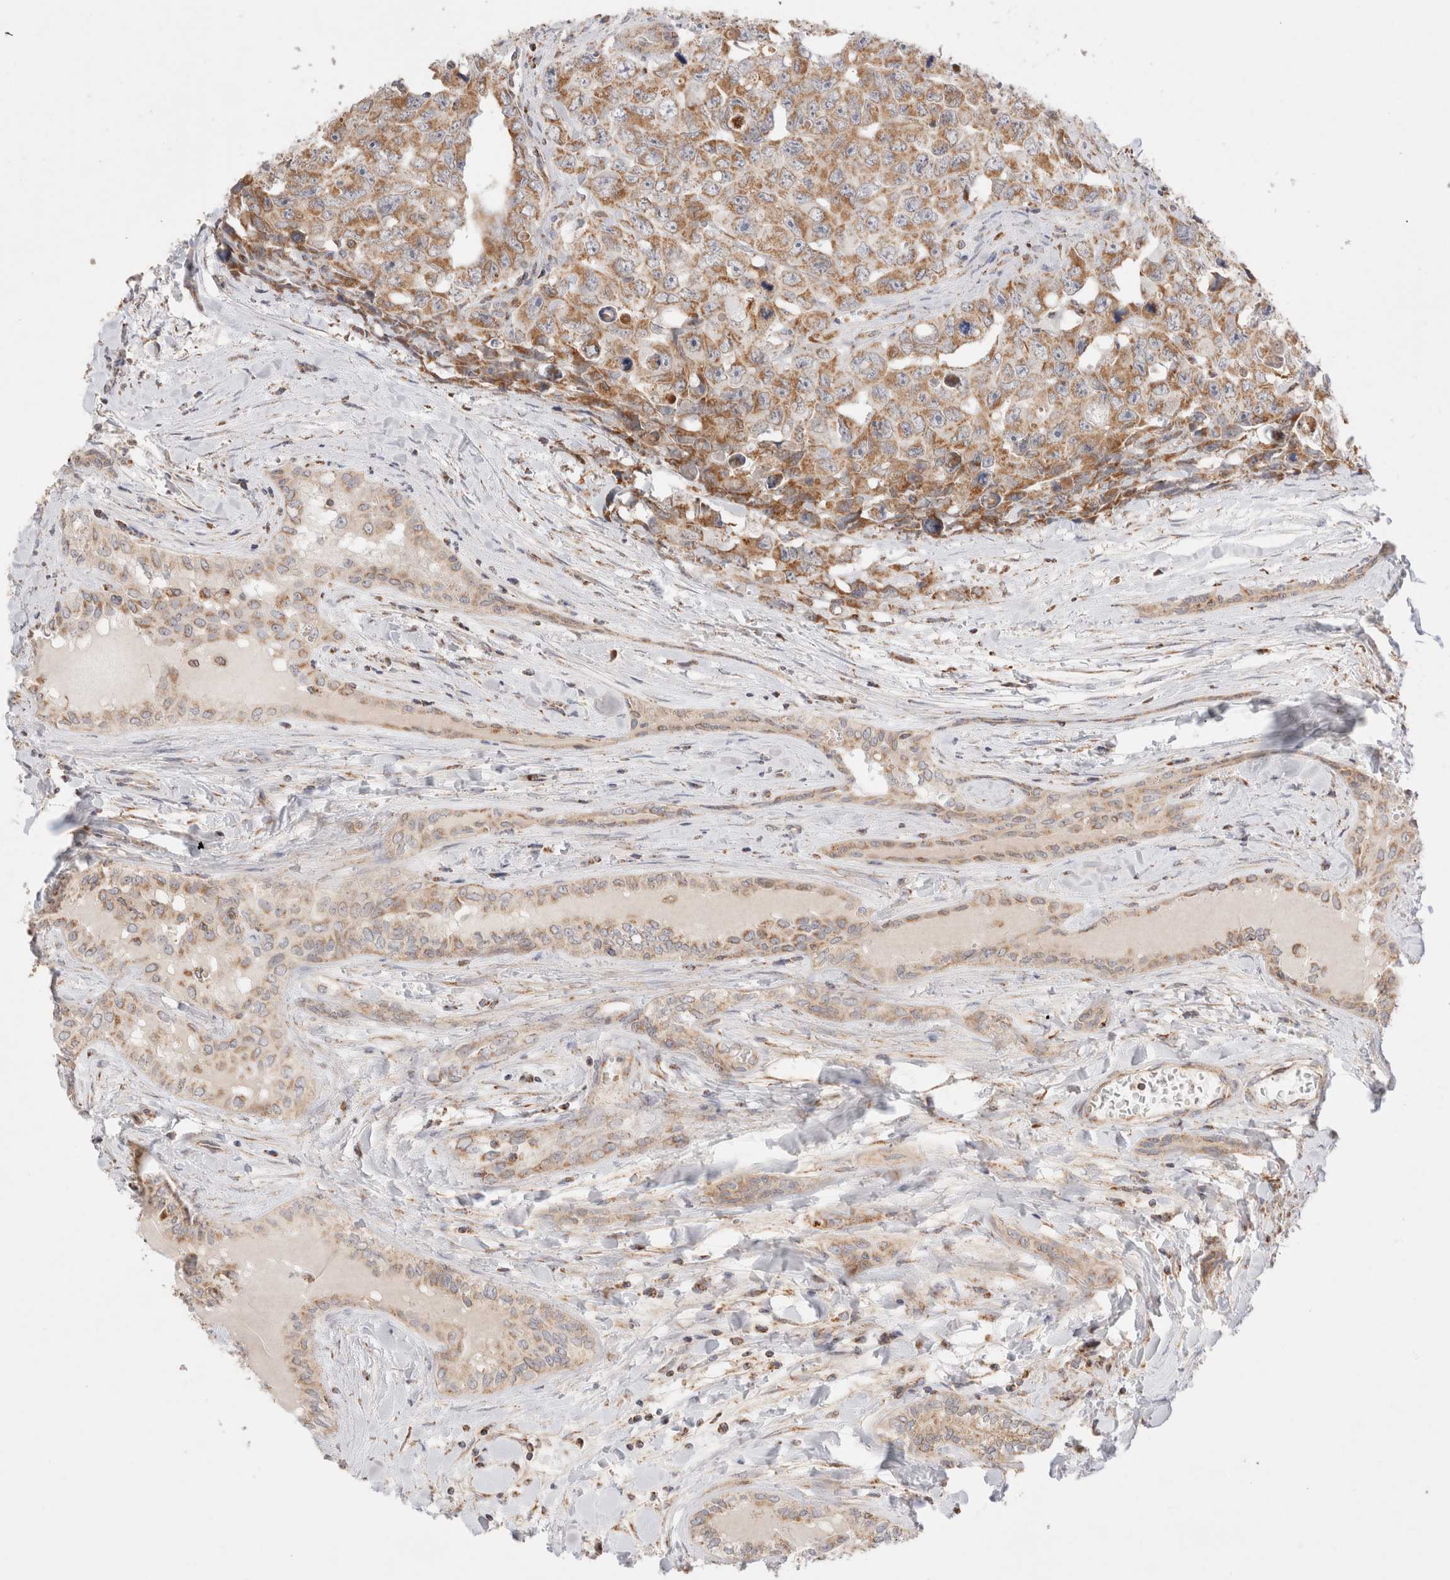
{"staining": {"intensity": "moderate", "quantity": ">75%", "location": "cytoplasmic/membranous"}, "tissue": "testis cancer", "cell_type": "Tumor cells", "image_type": "cancer", "snomed": [{"axis": "morphology", "description": "Carcinoma, Embryonal, NOS"}, {"axis": "topography", "description": "Testis"}], "caption": "About >75% of tumor cells in human testis cancer reveal moderate cytoplasmic/membranous protein expression as visualized by brown immunohistochemical staining.", "gene": "TMPPE", "patient": {"sex": "male", "age": 28}}